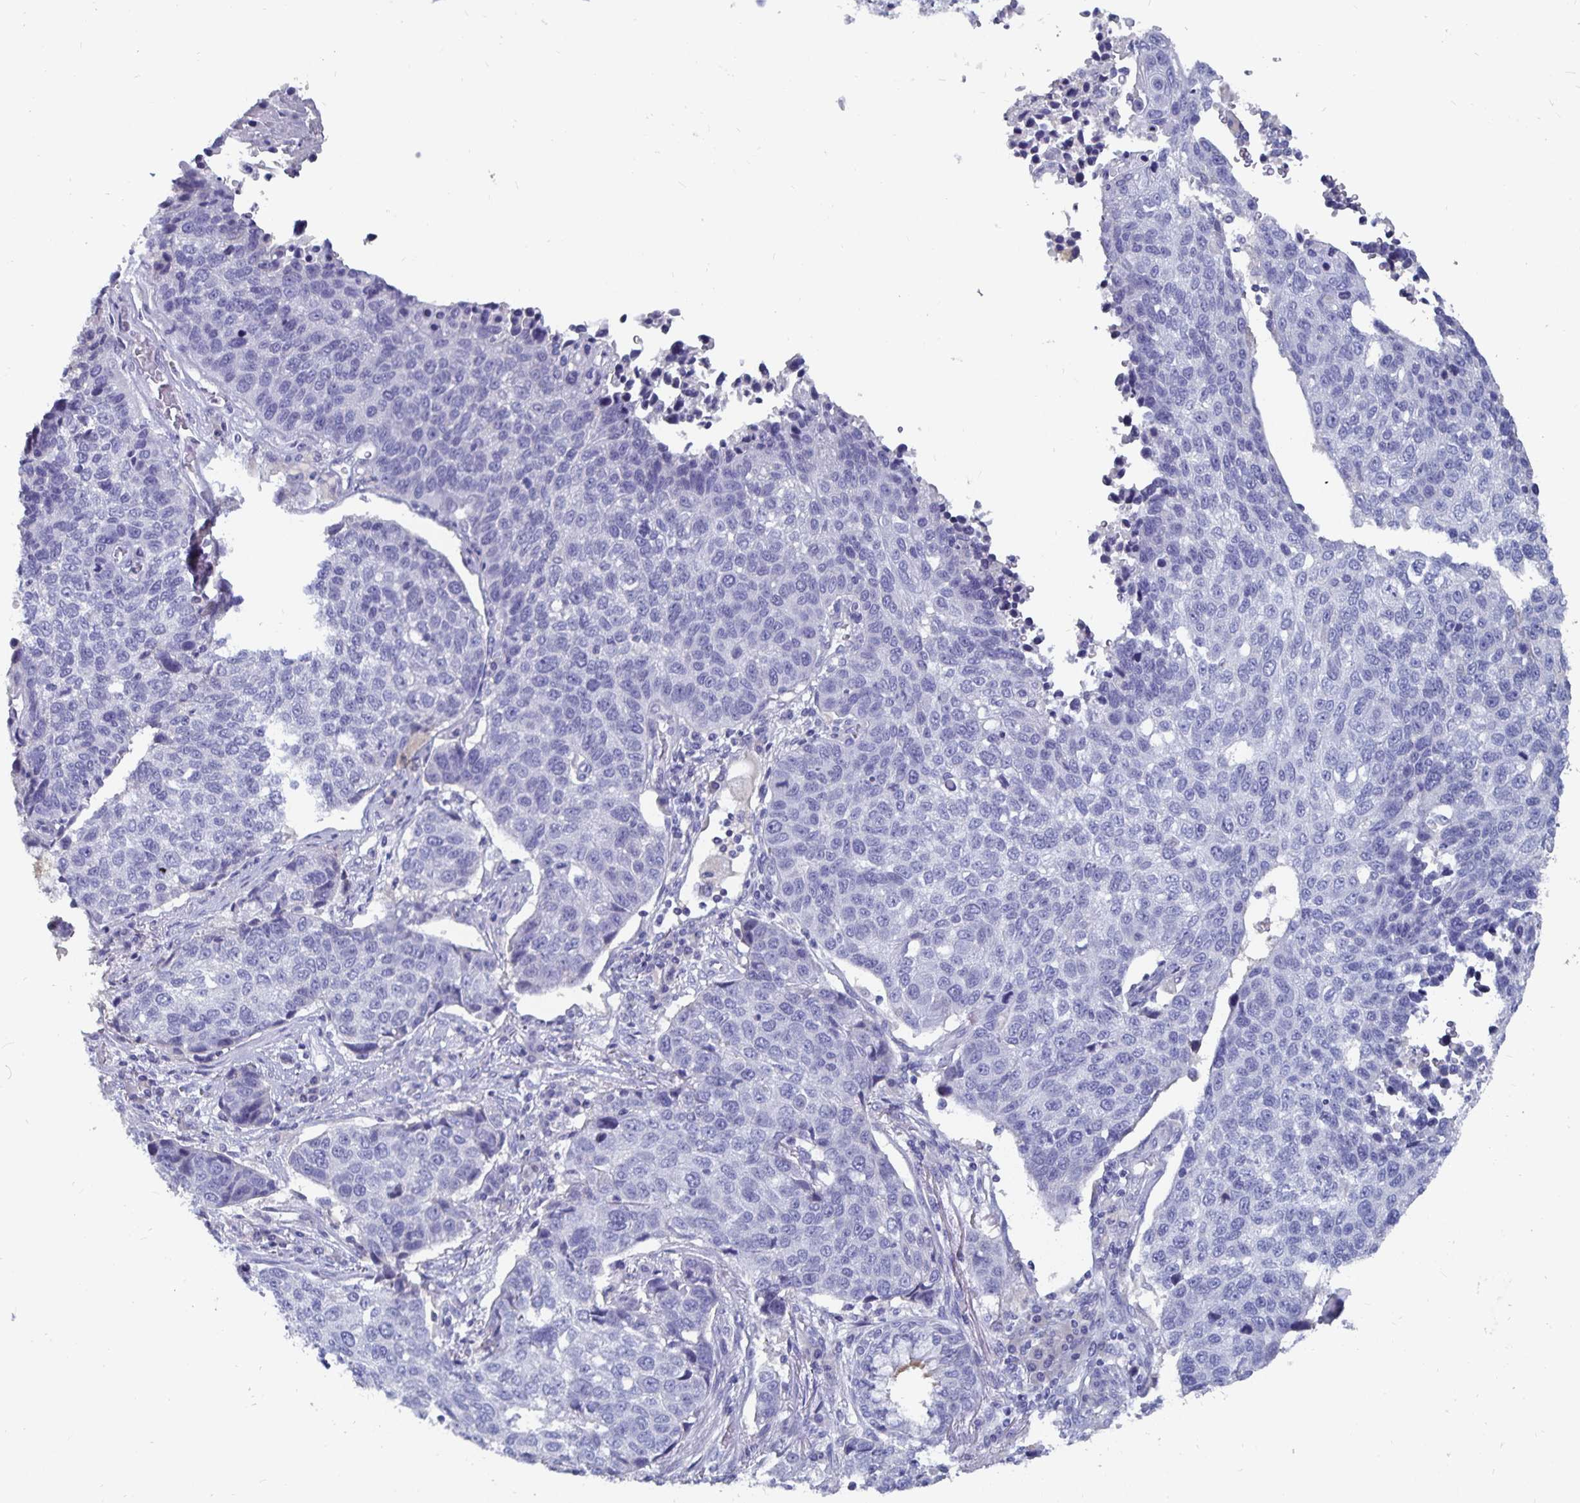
{"staining": {"intensity": "negative", "quantity": "none", "location": "none"}, "tissue": "lung cancer", "cell_type": "Tumor cells", "image_type": "cancer", "snomed": [{"axis": "morphology", "description": "Squamous cell carcinoma, NOS"}, {"axis": "topography", "description": "Lymph node"}, {"axis": "topography", "description": "Lung"}], "caption": "Immunohistochemistry micrograph of neoplastic tissue: human squamous cell carcinoma (lung) stained with DAB (3,3'-diaminobenzidine) reveals no significant protein expression in tumor cells. (DAB (3,3'-diaminobenzidine) immunohistochemistry (IHC), high magnification).", "gene": "CFAP69", "patient": {"sex": "male", "age": 61}}